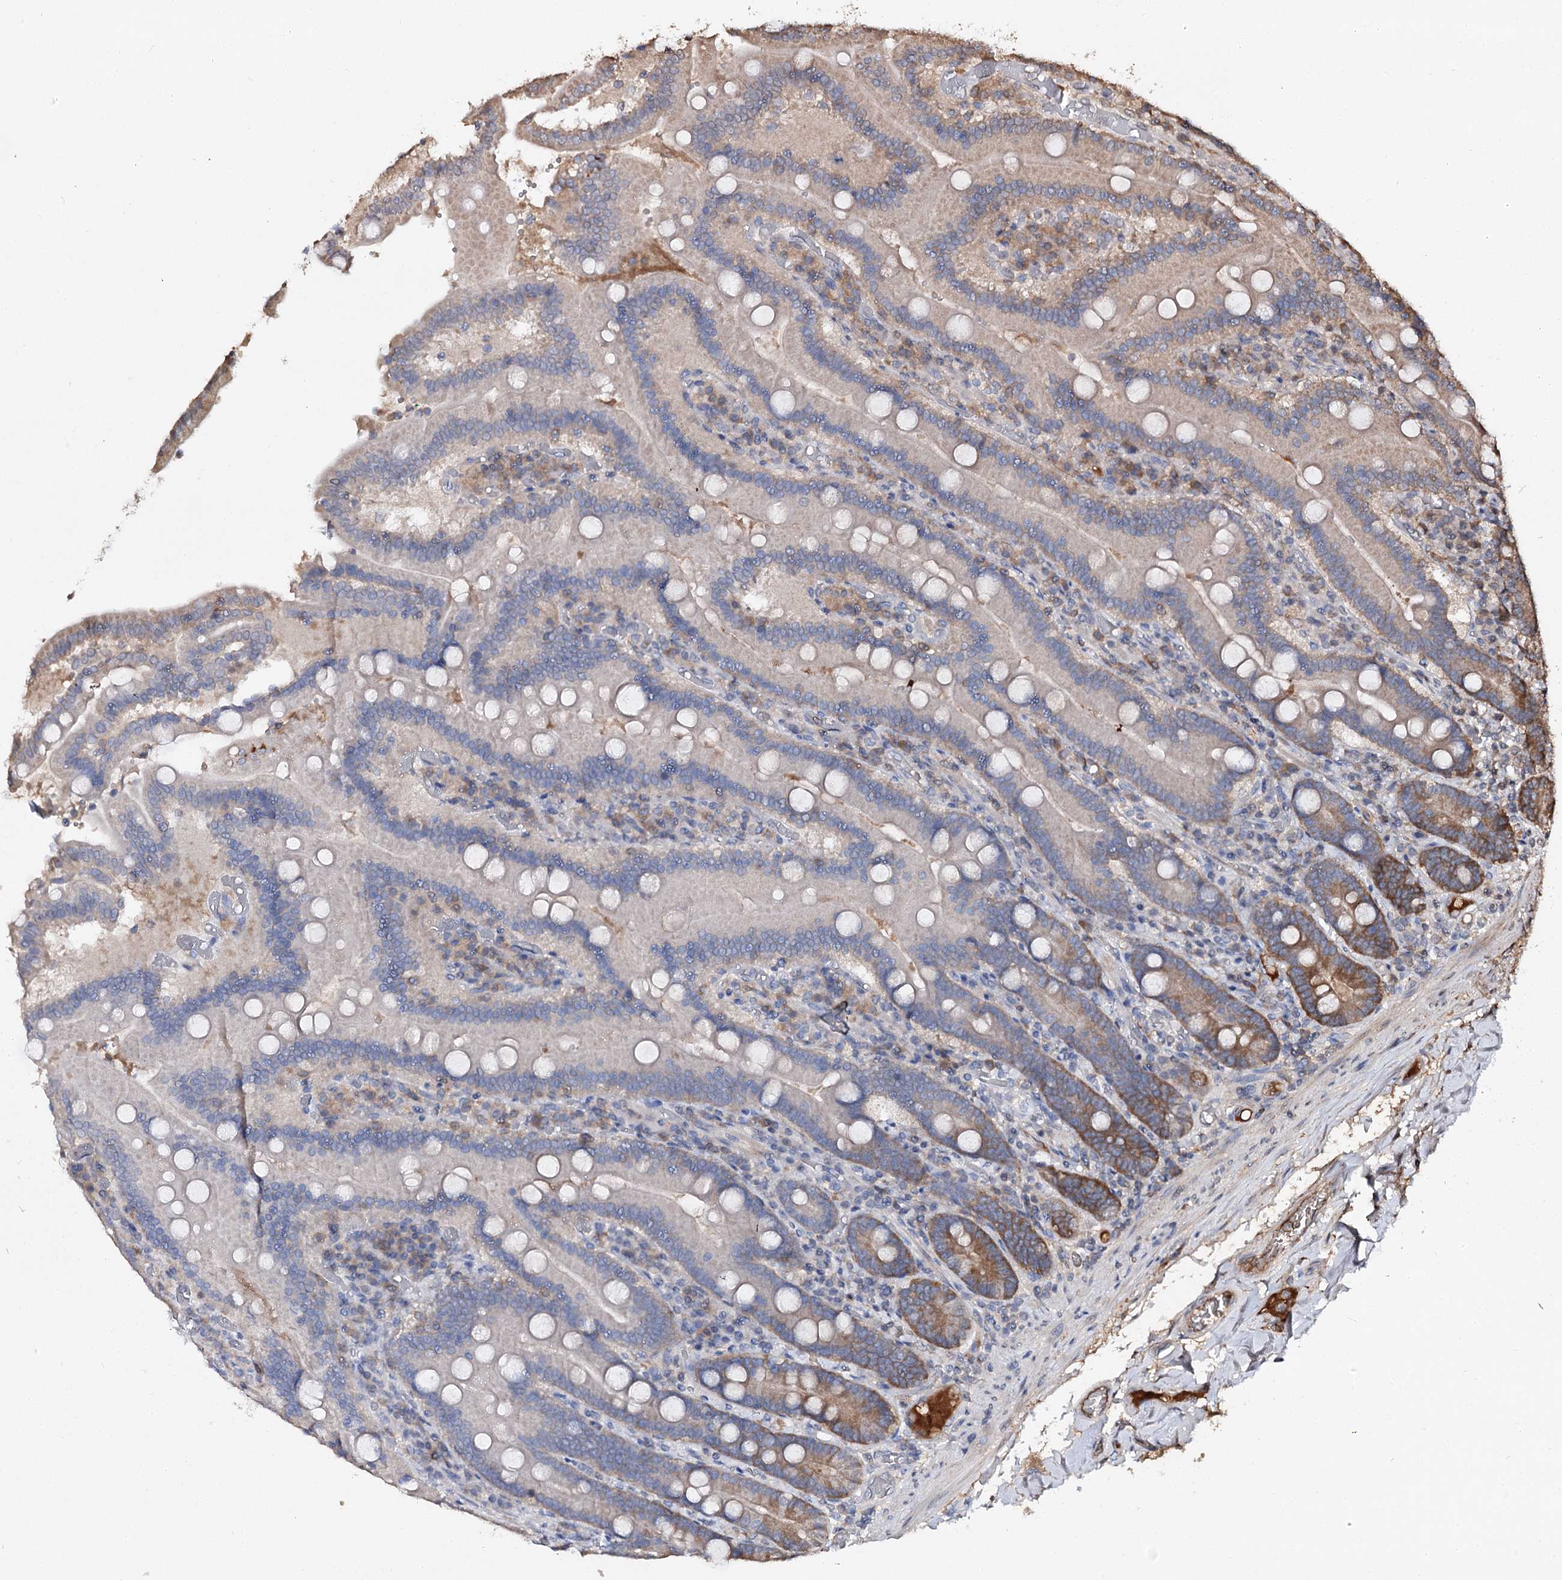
{"staining": {"intensity": "moderate", "quantity": "25%-75%", "location": "cytoplasmic/membranous"}, "tissue": "duodenum", "cell_type": "Glandular cells", "image_type": "normal", "snomed": [{"axis": "morphology", "description": "Normal tissue, NOS"}, {"axis": "topography", "description": "Duodenum"}], "caption": "IHC (DAB) staining of unremarkable duodenum reveals moderate cytoplasmic/membranous protein staining in approximately 25%-75% of glandular cells.", "gene": "ARL13A", "patient": {"sex": "female", "age": 62}}